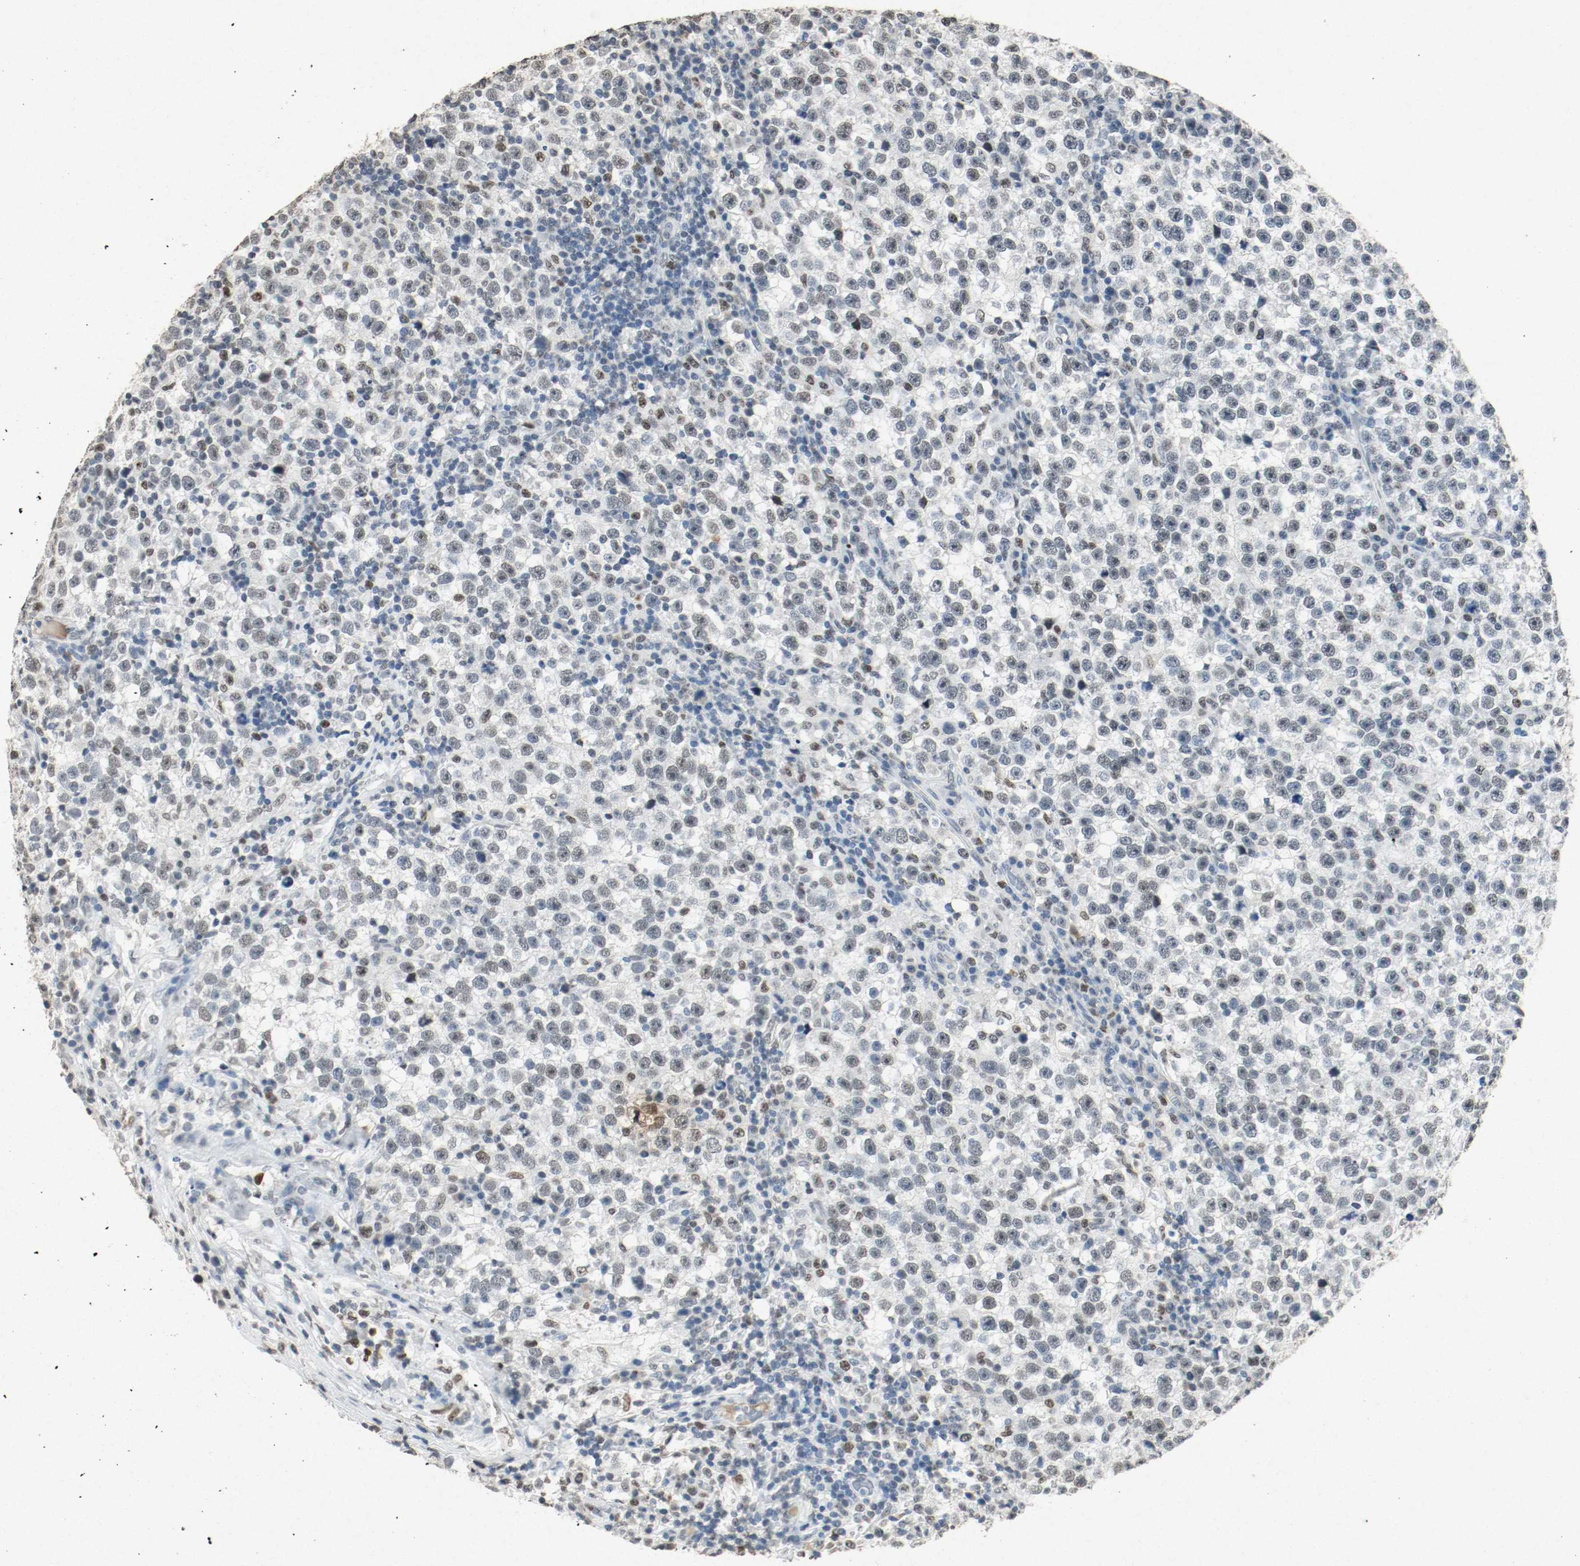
{"staining": {"intensity": "weak", "quantity": ">75%", "location": "nuclear"}, "tissue": "testis cancer", "cell_type": "Tumor cells", "image_type": "cancer", "snomed": [{"axis": "morphology", "description": "Seminoma, NOS"}, {"axis": "topography", "description": "Testis"}], "caption": "Seminoma (testis) stained with a brown dye displays weak nuclear positive expression in about >75% of tumor cells.", "gene": "DNMT1", "patient": {"sex": "male", "age": 43}}